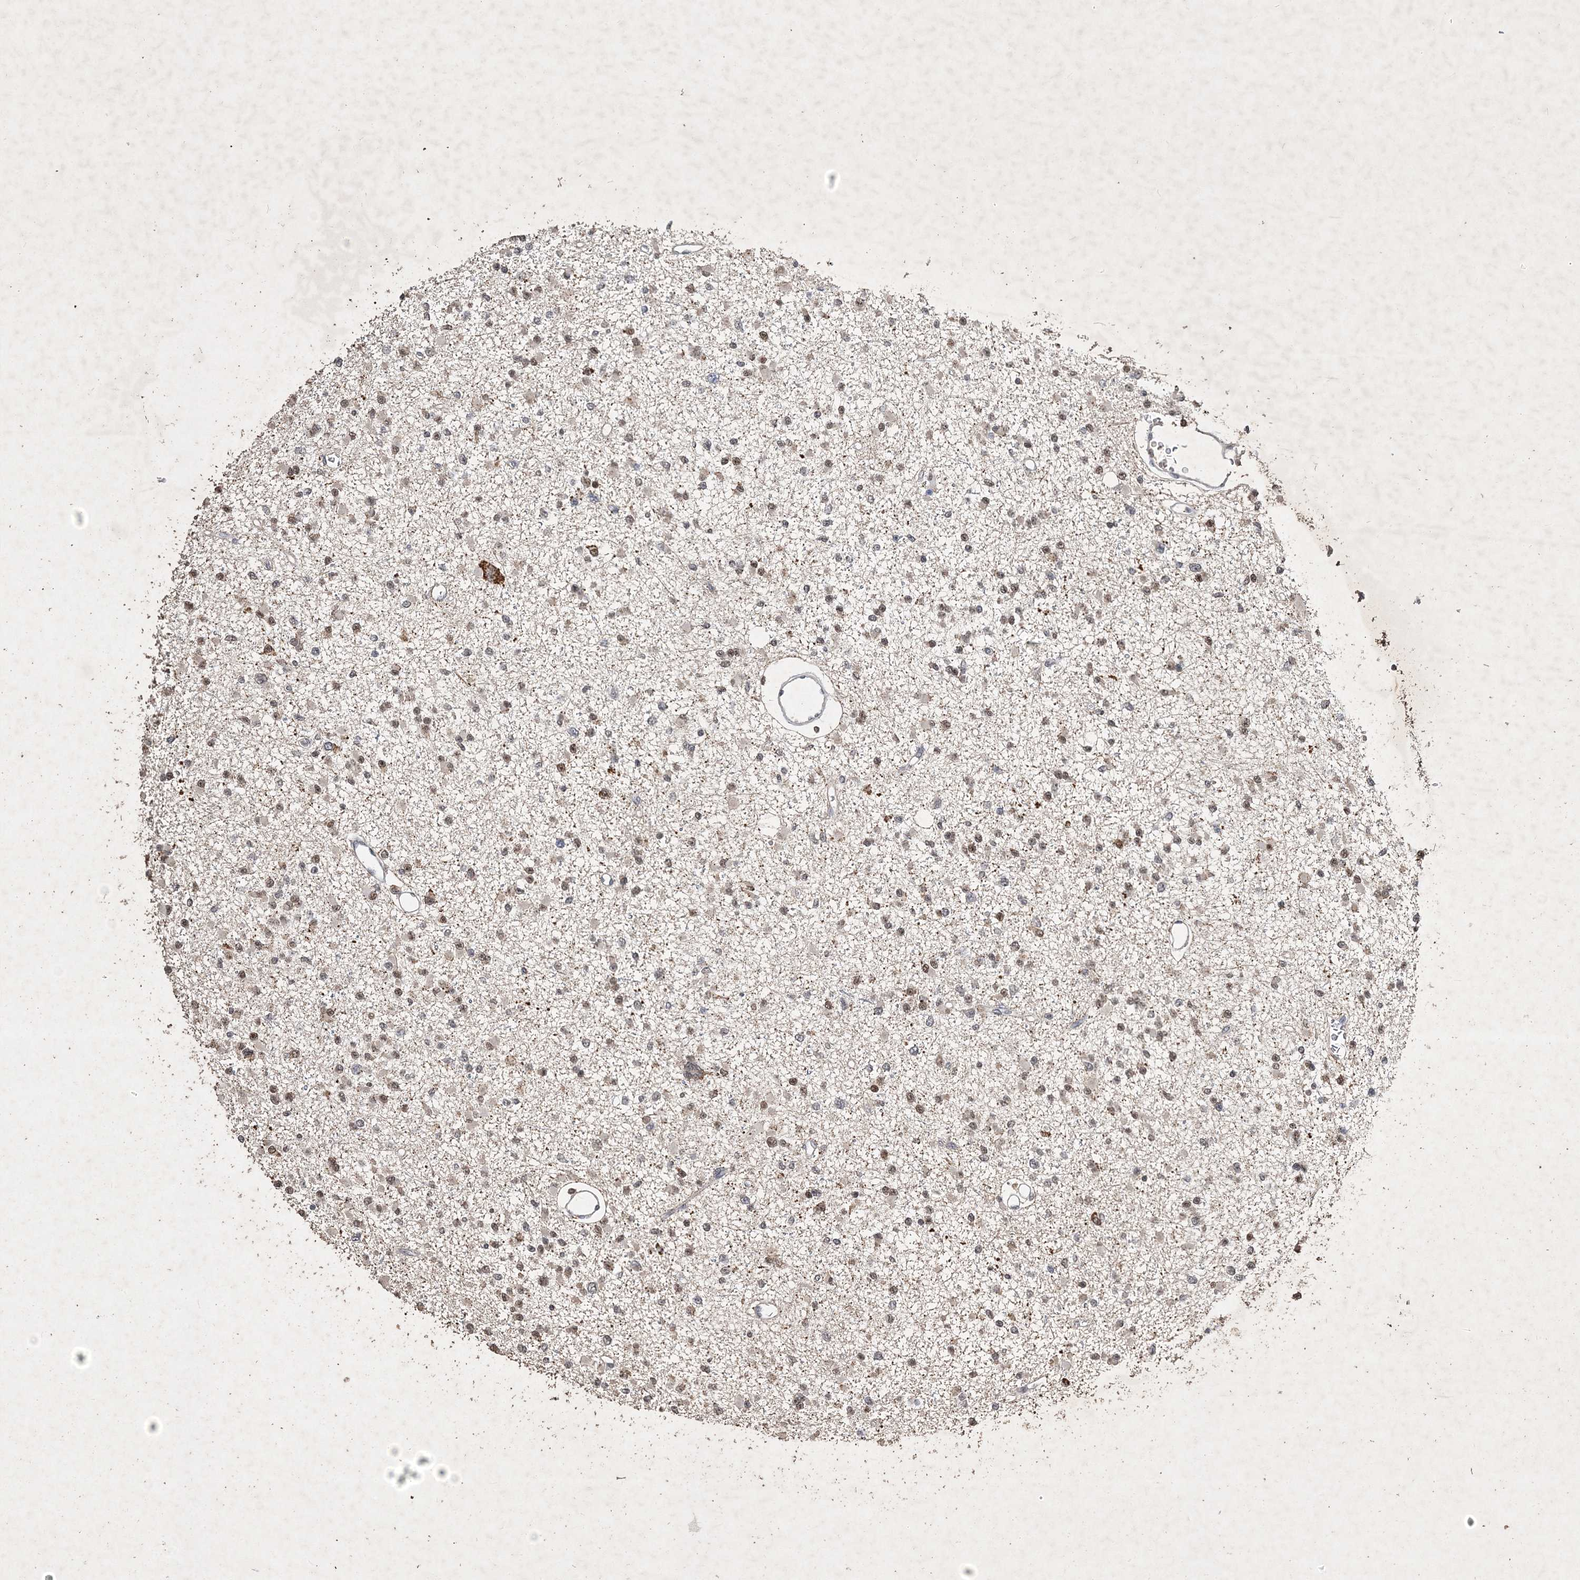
{"staining": {"intensity": "moderate", "quantity": "25%-75%", "location": "nuclear"}, "tissue": "glioma", "cell_type": "Tumor cells", "image_type": "cancer", "snomed": [{"axis": "morphology", "description": "Glioma, malignant, Low grade"}, {"axis": "topography", "description": "Brain"}], "caption": "A medium amount of moderate nuclear expression is identified in about 25%-75% of tumor cells in glioma tissue.", "gene": "C3orf38", "patient": {"sex": "female", "age": 22}}